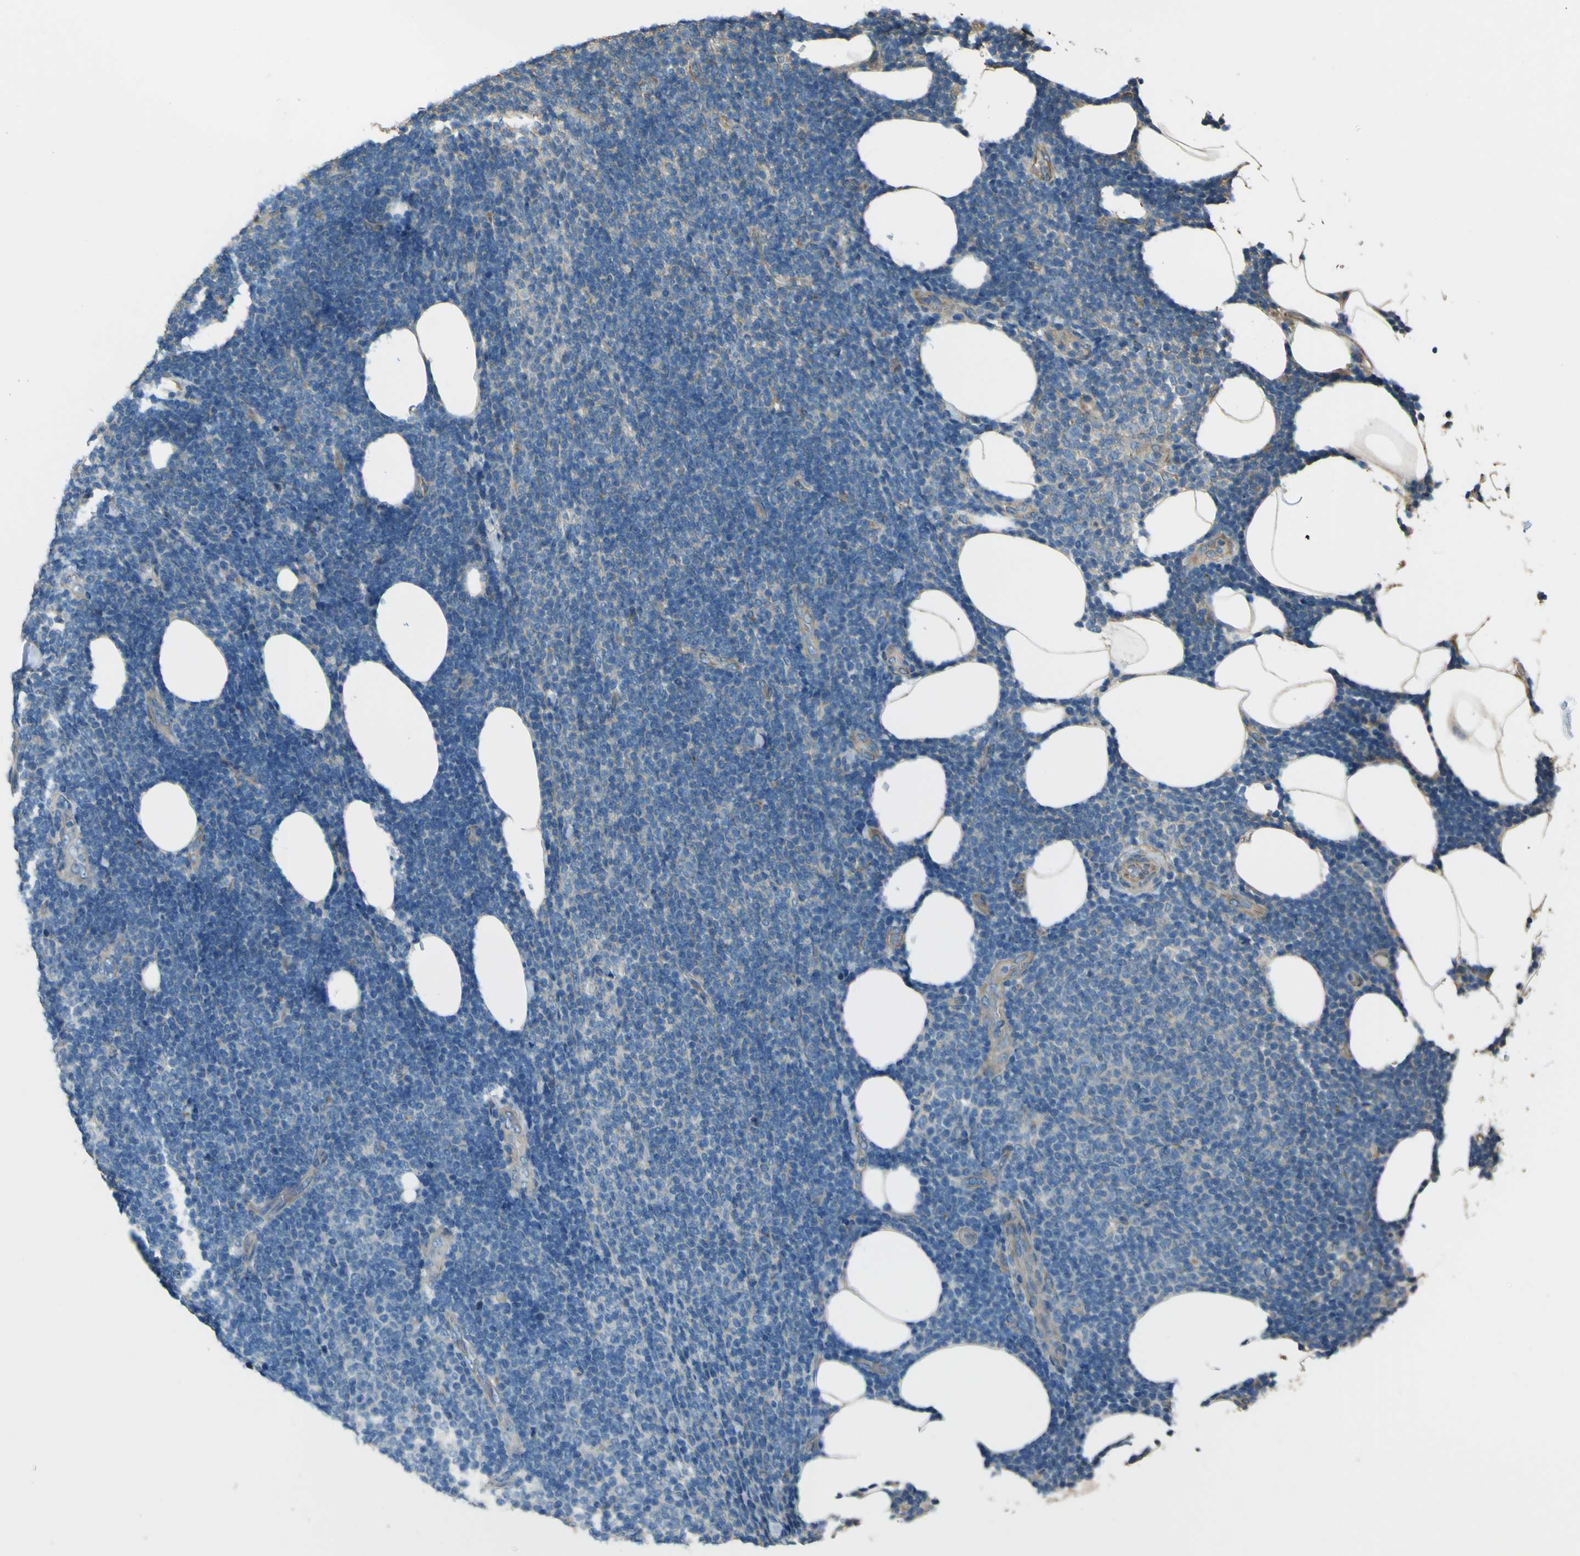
{"staining": {"intensity": "negative", "quantity": "none", "location": "none"}, "tissue": "lymphoma", "cell_type": "Tumor cells", "image_type": "cancer", "snomed": [{"axis": "morphology", "description": "Malignant lymphoma, non-Hodgkin's type, Low grade"}, {"axis": "topography", "description": "Lymph node"}], "caption": "High magnification brightfield microscopy of lymphoma stained with DAB (3,3'-diaminobenzidine) (brown) and counterstained with hematoxylin (blue): tumor cells show no significant positivity.", "gene": "NAALADL2", "patient": {"sex": "male", "age": 66}}